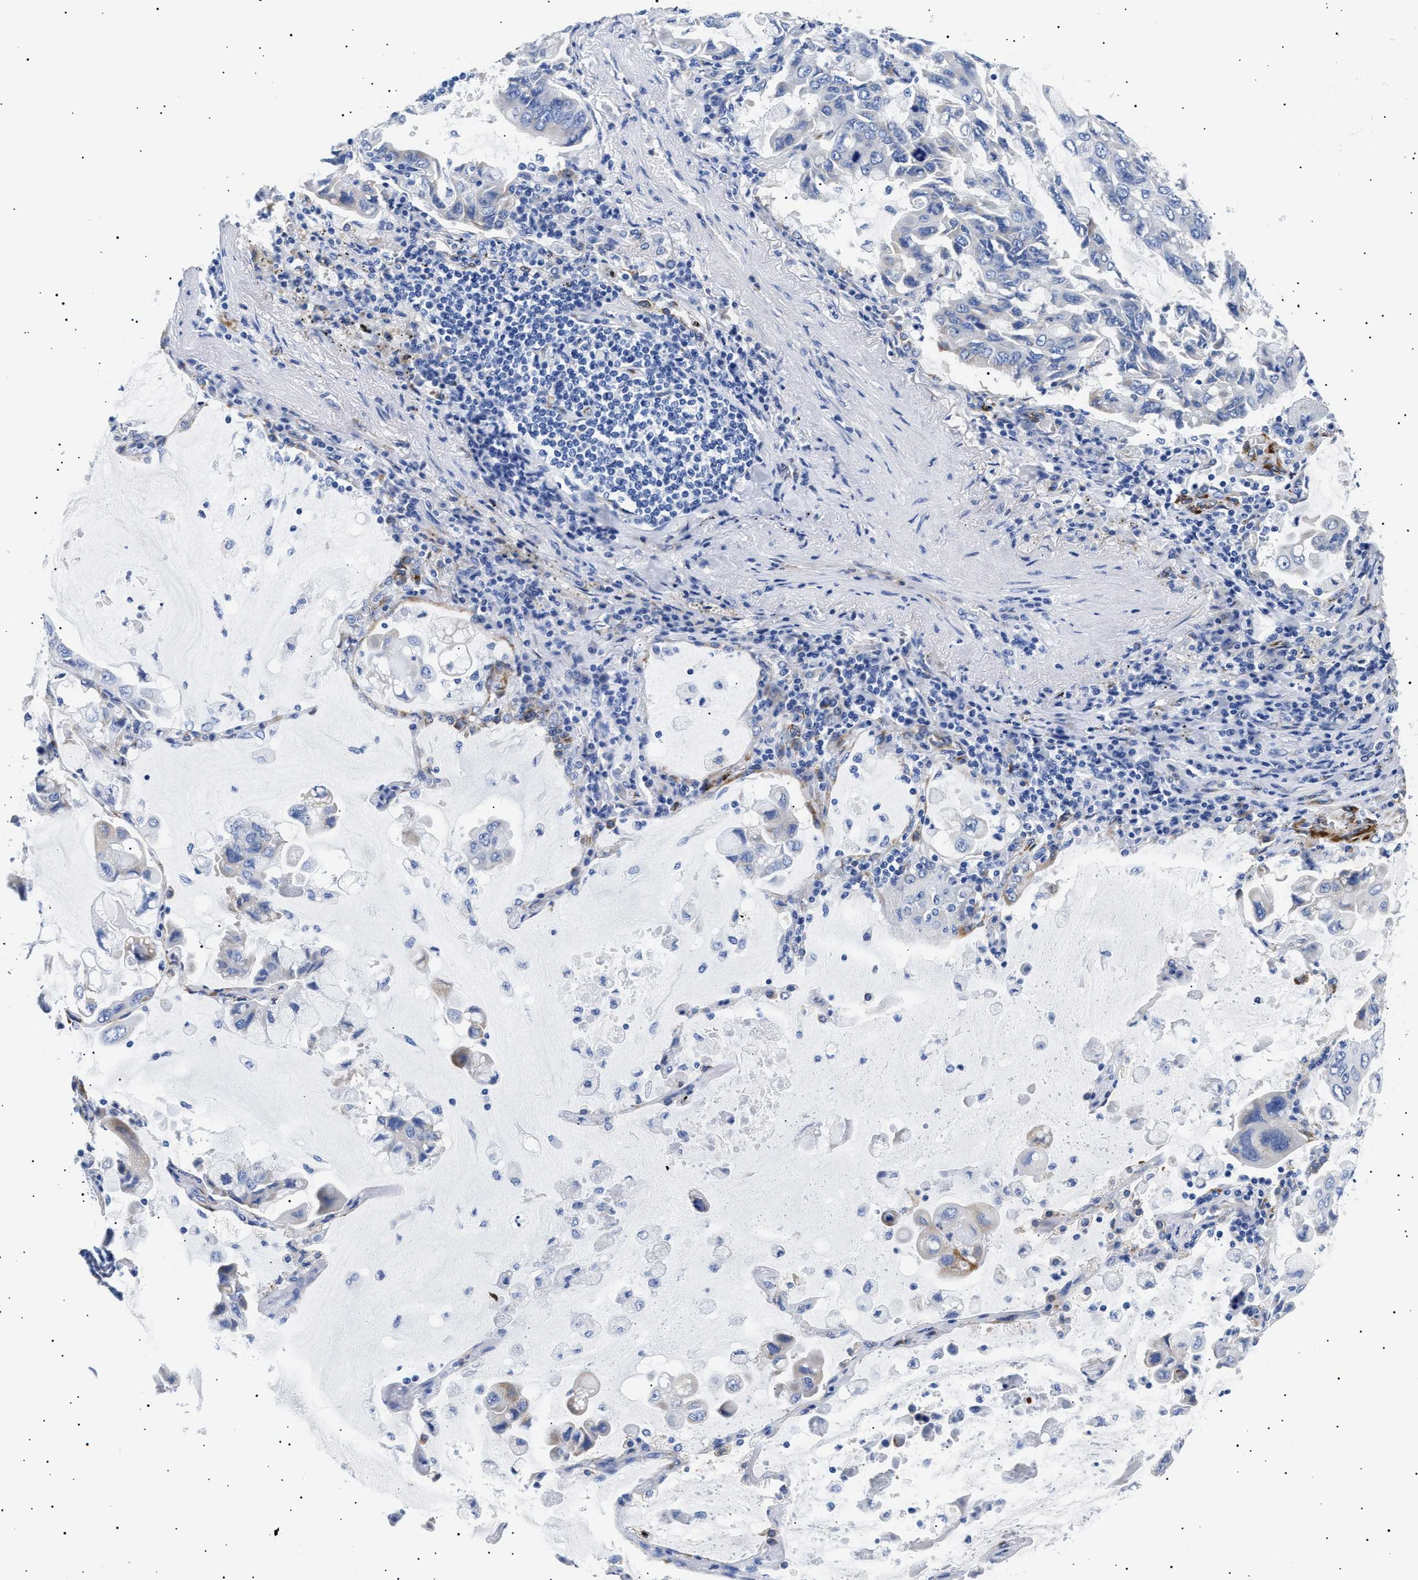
{"staining": {"intensity": "moderate", "quantity": "<25%", "location": "cytoplasmic/membranous"}, "tissue": "lung cancer", "cell_type": "Tumor cells", "image_type": "cancer", "snomed": [{"axis": "morphology", "description": "Adenocarcinoma, NOS"}, {"axis": "topography", "description": "Lung"}], "caption": "Immunohistochemistry (IHC) photomicrograph of neoplastic tissue: lung adenocarcinoma stained using immunohistochemistry (IHC) exhibits low levels of moderate protein expression localized specifically in the cytoplasmic/membranous of tumor cells, appearing as a cytoplasmic/membranous brown color.", "gene": "HEMGN", "patient": {"sex": "male", "age": 64}}